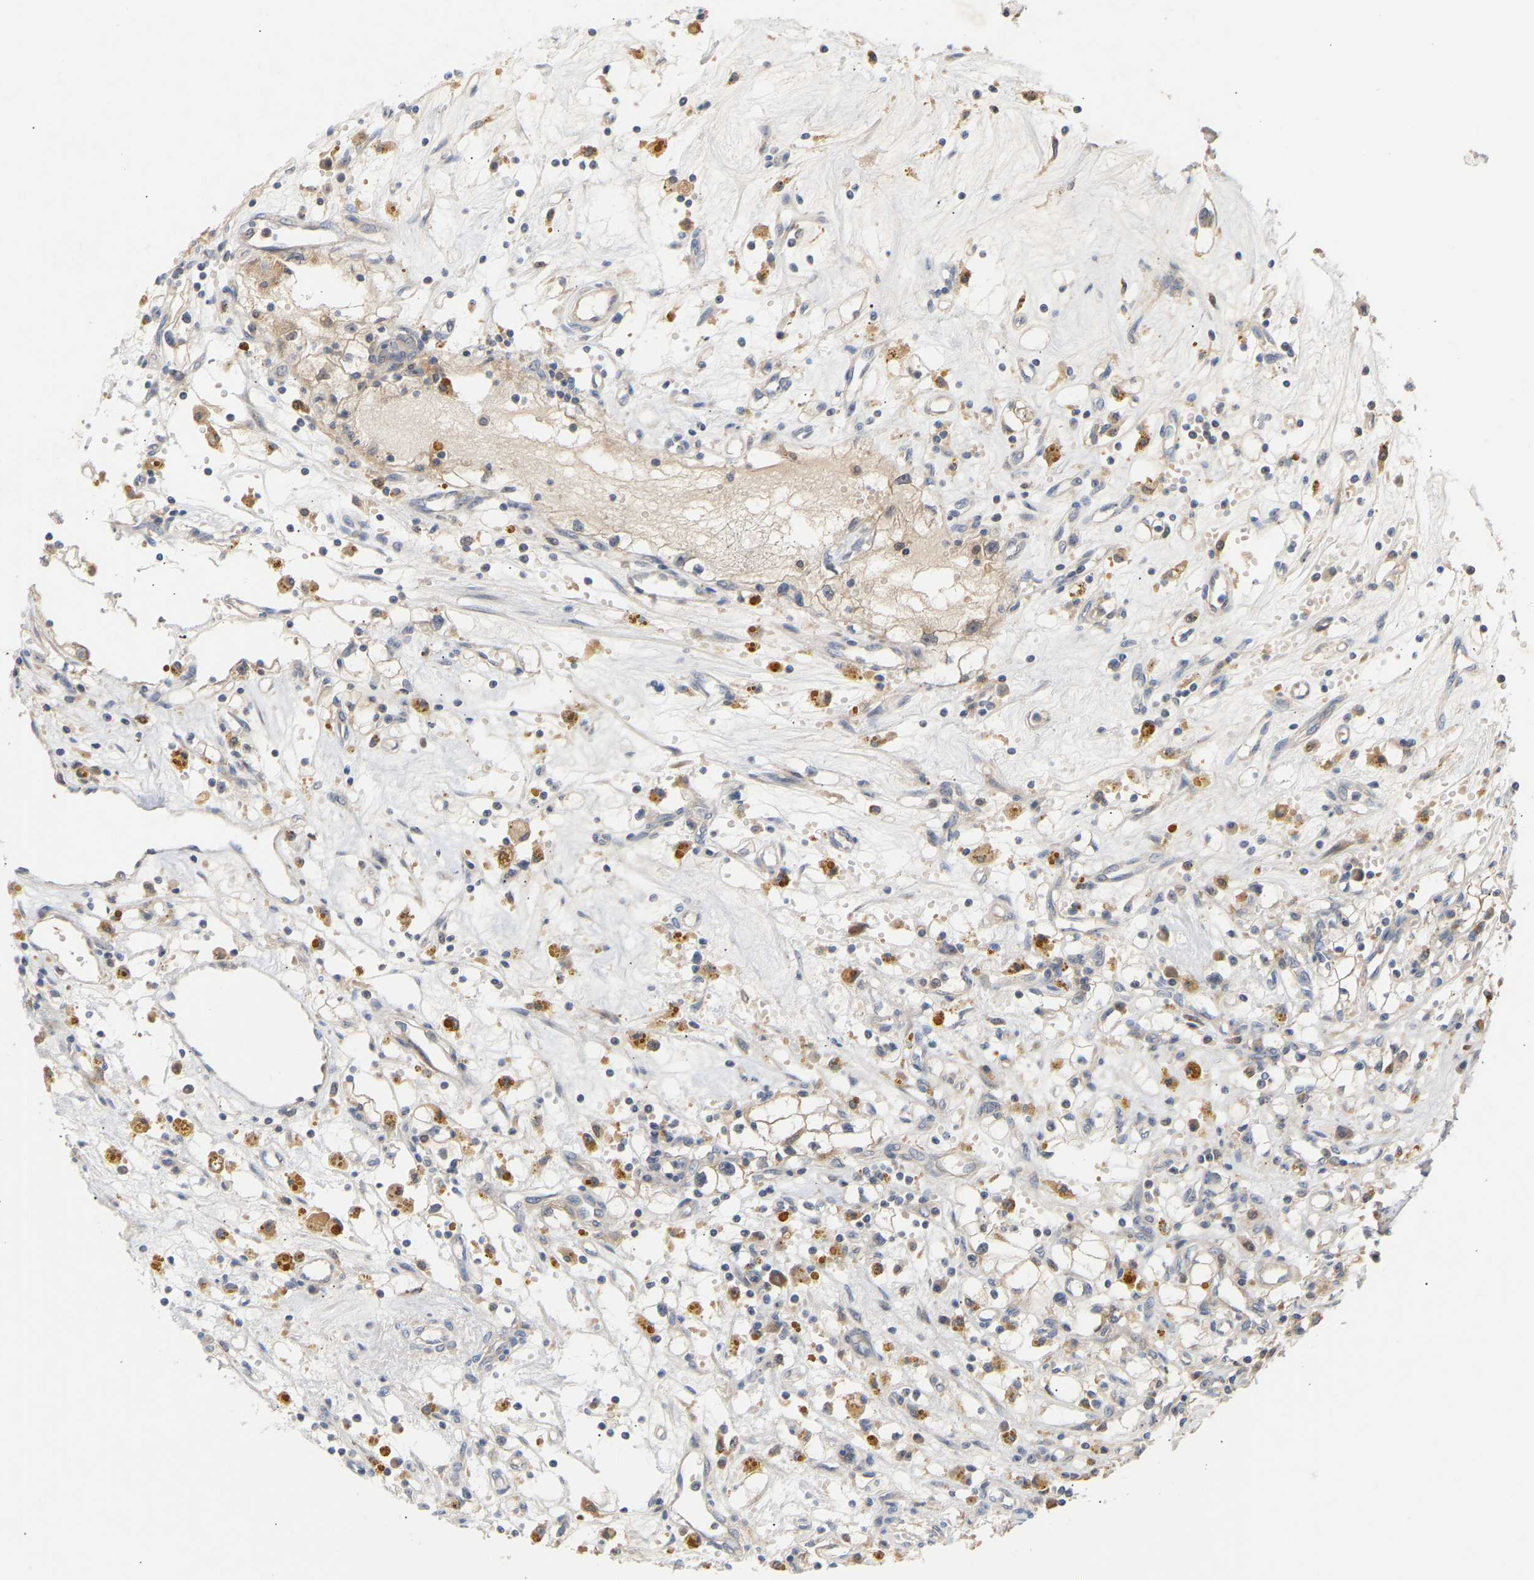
{"staining": {"intensity": "weak", "quantity": "<25%", "location": "cytoplasmic/membranous"}, "tissue": "renal cancer", "cell_type": "Tumor cells", "image_type": "cancer", "snomed": [{"axis": "morphology", "description": "Adenocarcinoma, NOS"}, {"axis": "topography", "description": "Kidney"}], "caption": "Tumor cells show no significant expression in renal cancer (adenocarcinoma).", "gene": "TPMT", "patient": {"sex": "male", "age": 56}}